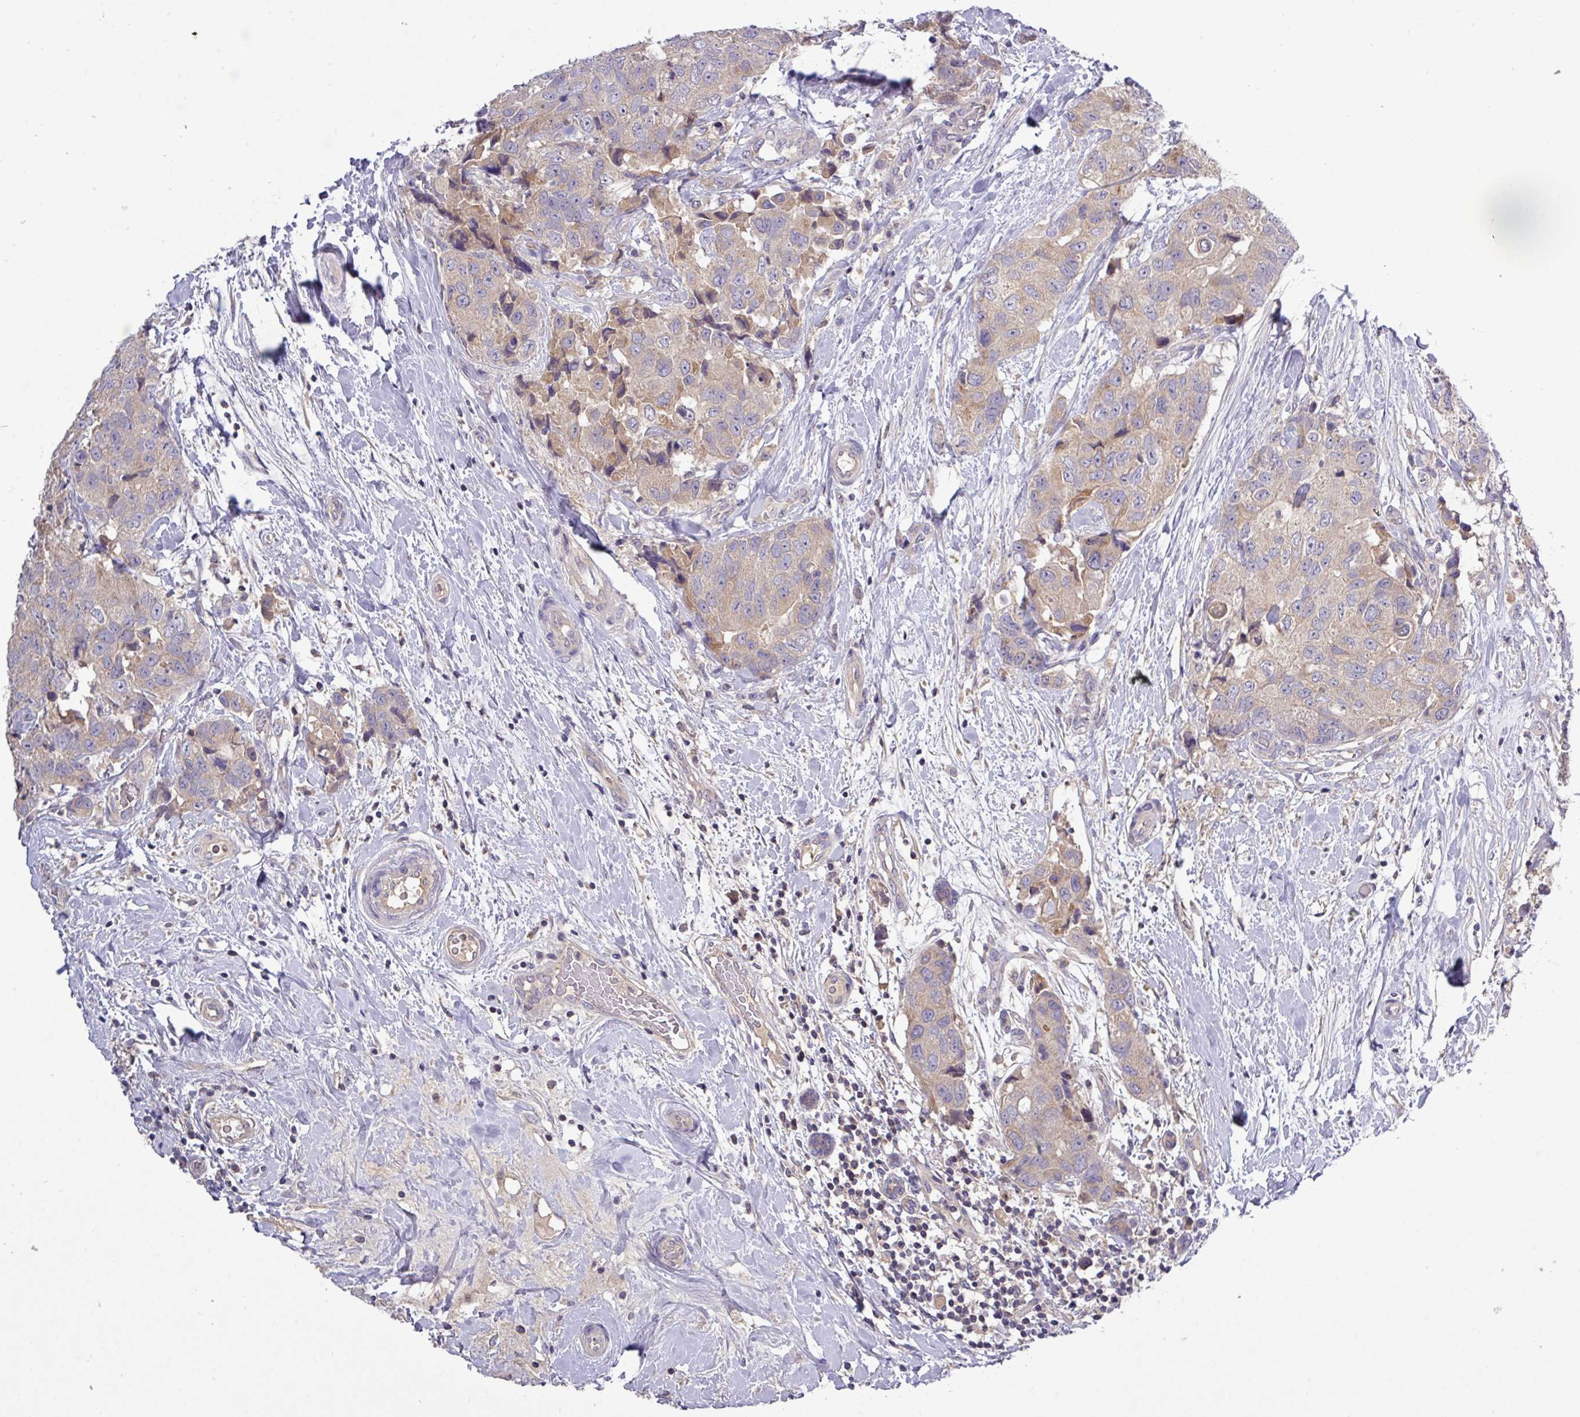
{"staining": {"intensity": "weak", "quantity": "25%-75%", "location": "cytoplasmic/membranous"}, "tissue": "breast cancer", "cell_type": "Tumor cells", "image_type": "cancer", "snomed": [{"axis": "morphology", "description": "Duct carcinoma"}, {"axis": "topography", "description": "Breast"}], "caption": "Breast cancer (intraductal carcinoma) stained with a protein marker demonstrates weak staining in tumor cells.", "gene": "TMEM62", "patient": {"sex": "female", "age": 62}}